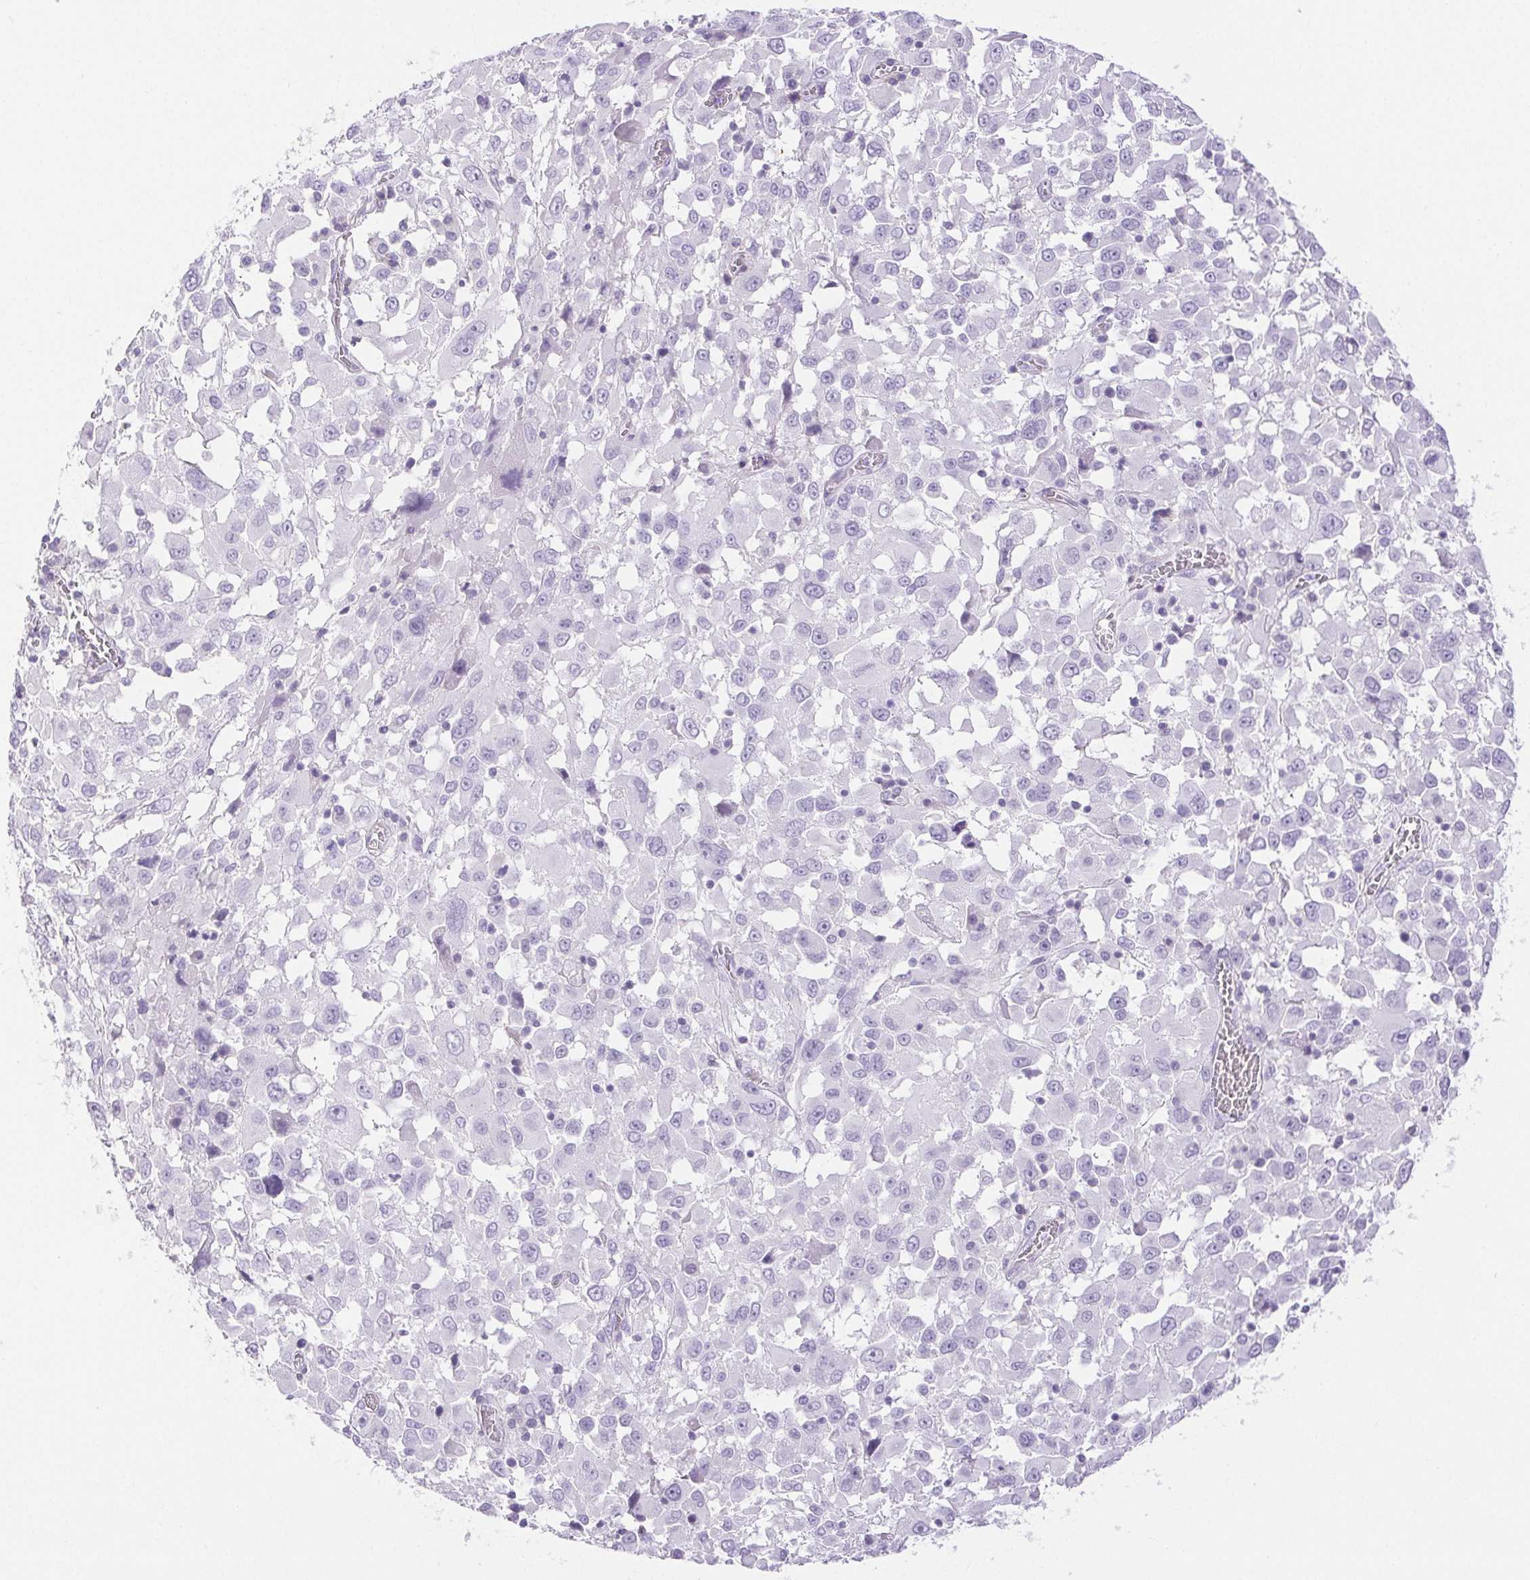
{"staining": {"intensity": "negative", "quantity": "none", "location": "none"}, "tissue": "melanoma", "cell_type": "Tumor cells", "image_type": "cancer", "snomed": [{"axis": "morphology", "description": "Malignant melanoma, Metastatic site"}, {"axis": "topography", "description": "Soft tissue"}], "caption": "Melanoma was stained to show a protein in brown. There is no significant positivity in tumor cells.", "gene": "HLA-G", "patient": {"sex": "male", "age": 50}}